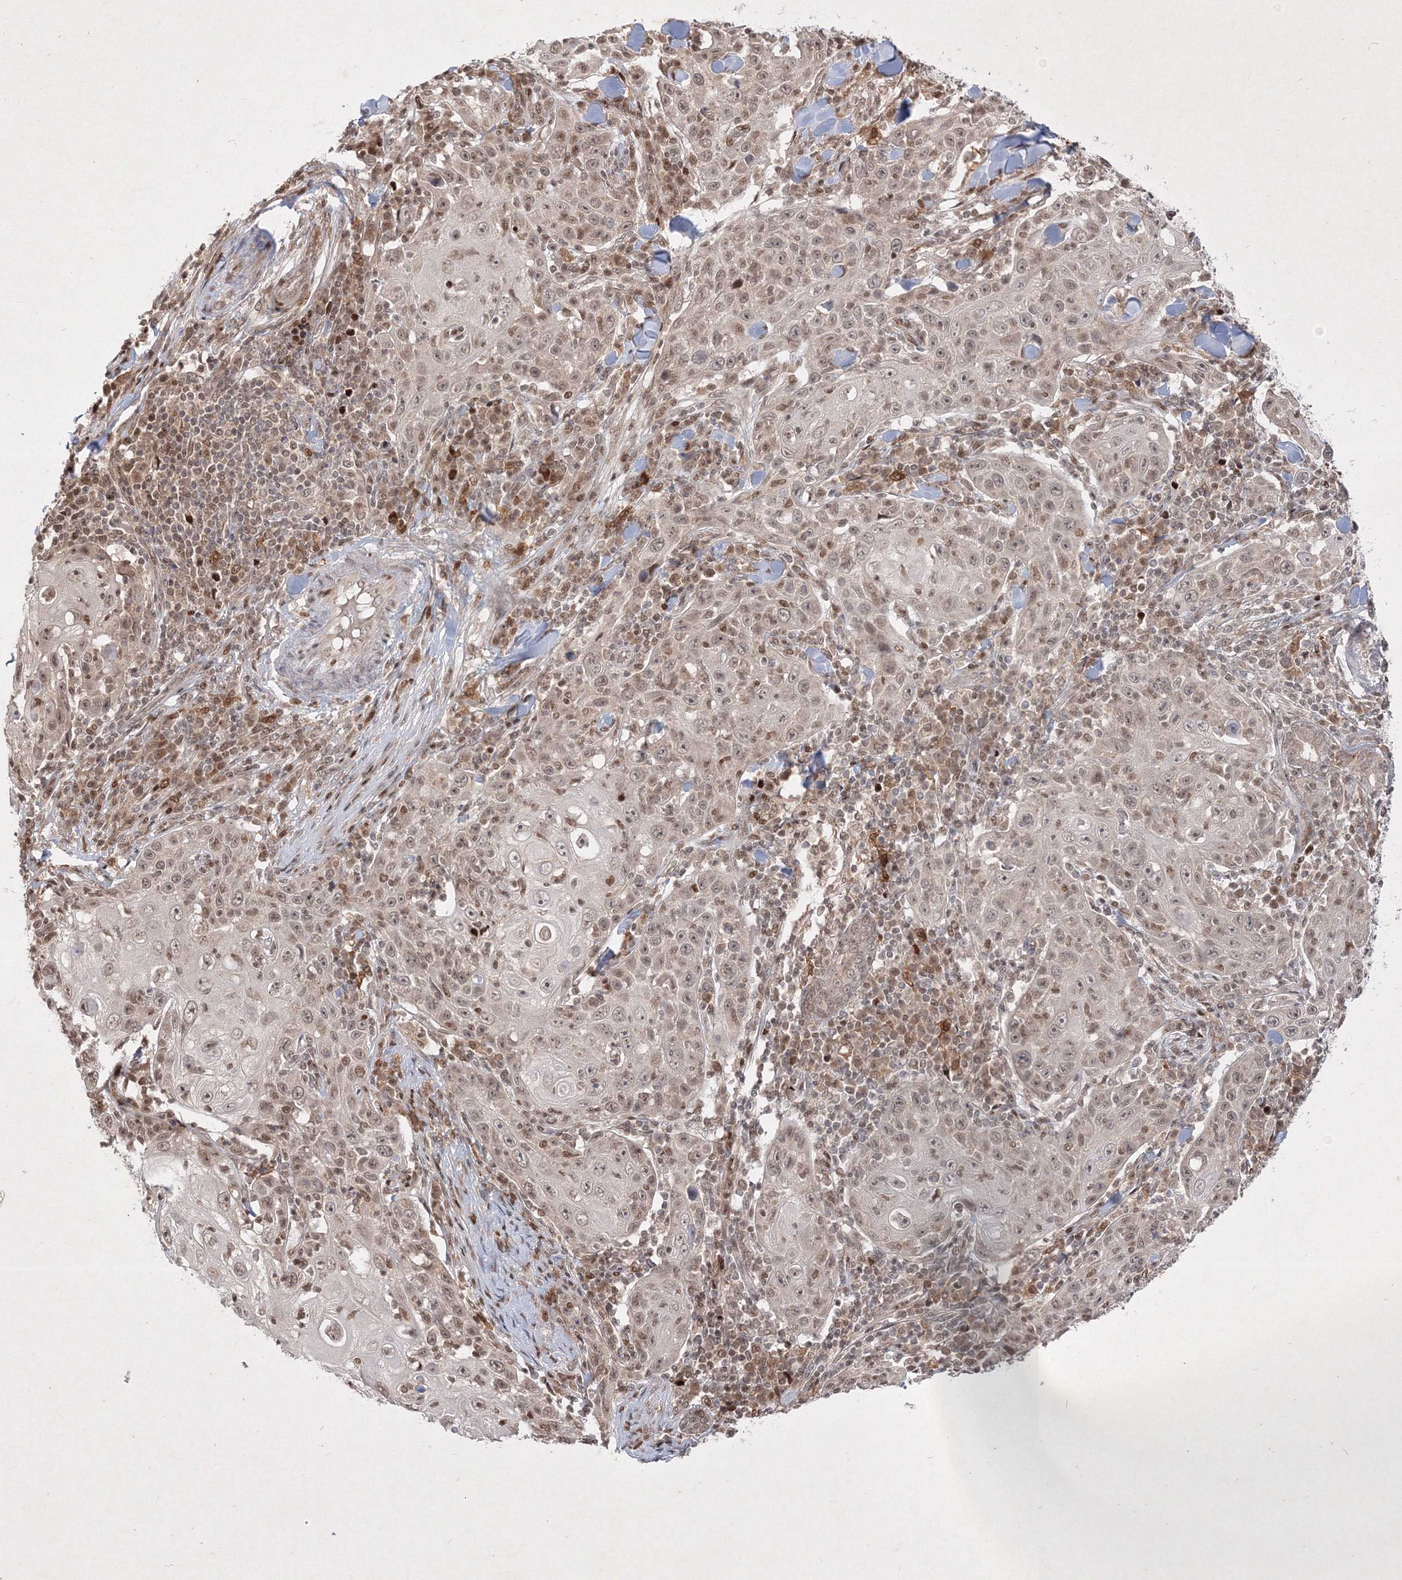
{"staining": {"intensity": "weak", "quantity": "25%-75%", "location": "nuclear"}, "tissue": "skin cancer", "cell_type": "Tumor cells", "image_type": "cancer", "snomed": [{"axis": "morphology", "description": "Squamous cell carcinoma, NOS"}, {"axis": "topography", "description": "Skin"}], "caption": "There is low levels of weak nuclear positivity in tumor cells of skin cancer, as demonstrated by immunohistochemical staining (brown color).", "gene": "TAB1", "patient": {"sex": "female", "age": 88}}